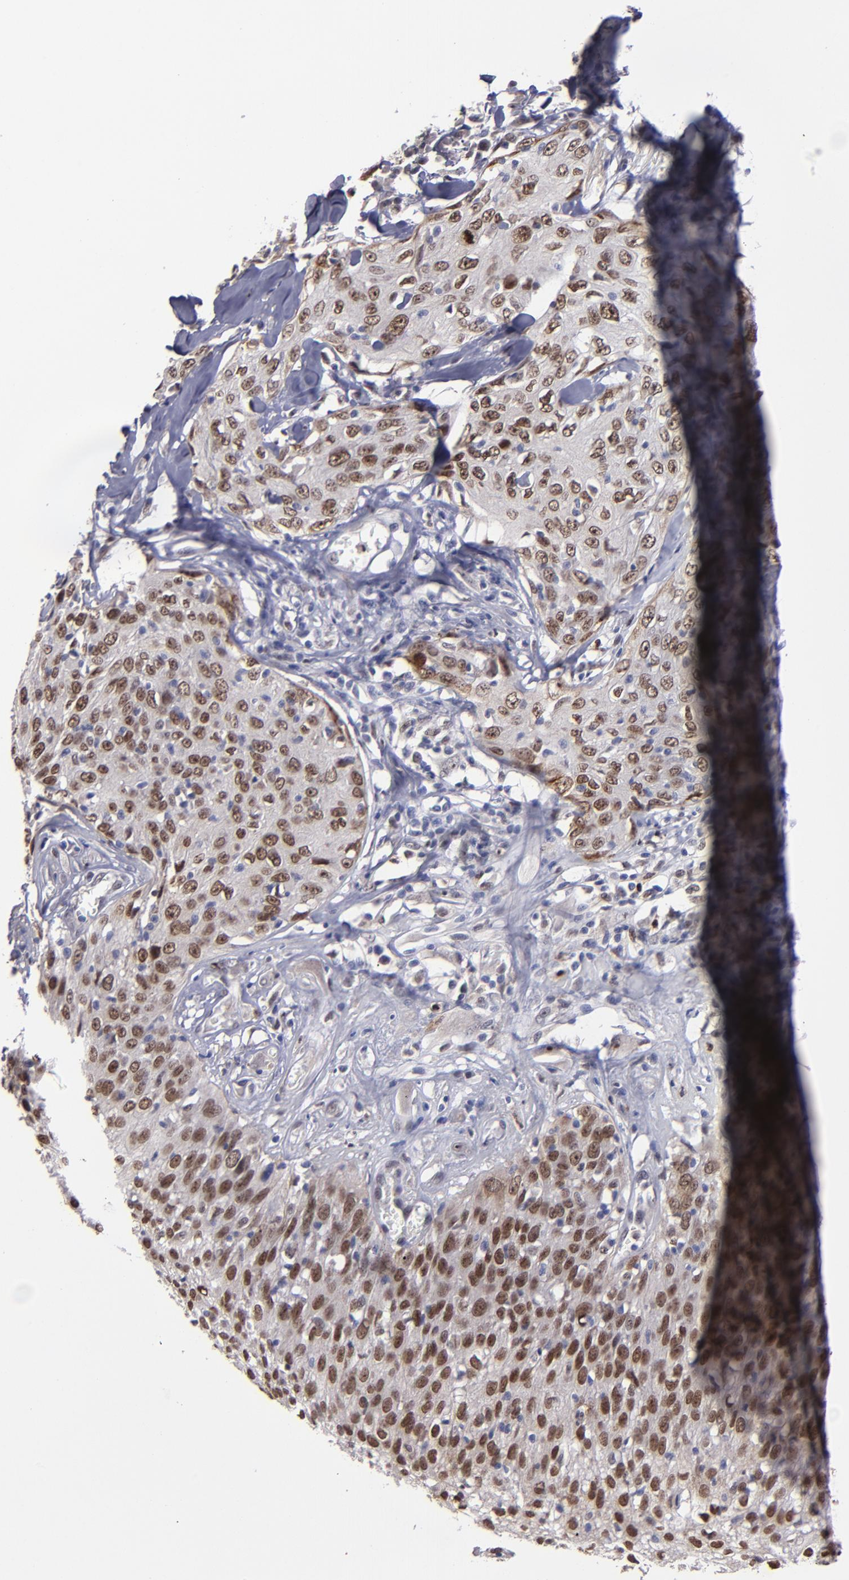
{"staining": {"intensity": "strong", "quantity": ">75%", "location": "nuclear"}, "tissue": "skin cancer", "cell_type": "Tumor cells", "image_type": "cancer", "snomed": [{"axis": "morphology", "description": "Squamous cell carcinoma, NOS"}, {"axis": "topography", "description": "Skin"}], "caption": "Immunohistochemical staining of skin cancer displays high levels of strong nuclear expression in about >75% of tumor cells. The staining was performed using DAB (3,3'-diaminobenzidine) to visualize the protein expression in brown, while the nuclei were stained in blue with hematoxylin (Magnification: 20x).", "gene": "RREB1", "patient": {"sex": "male", "age": 65}}